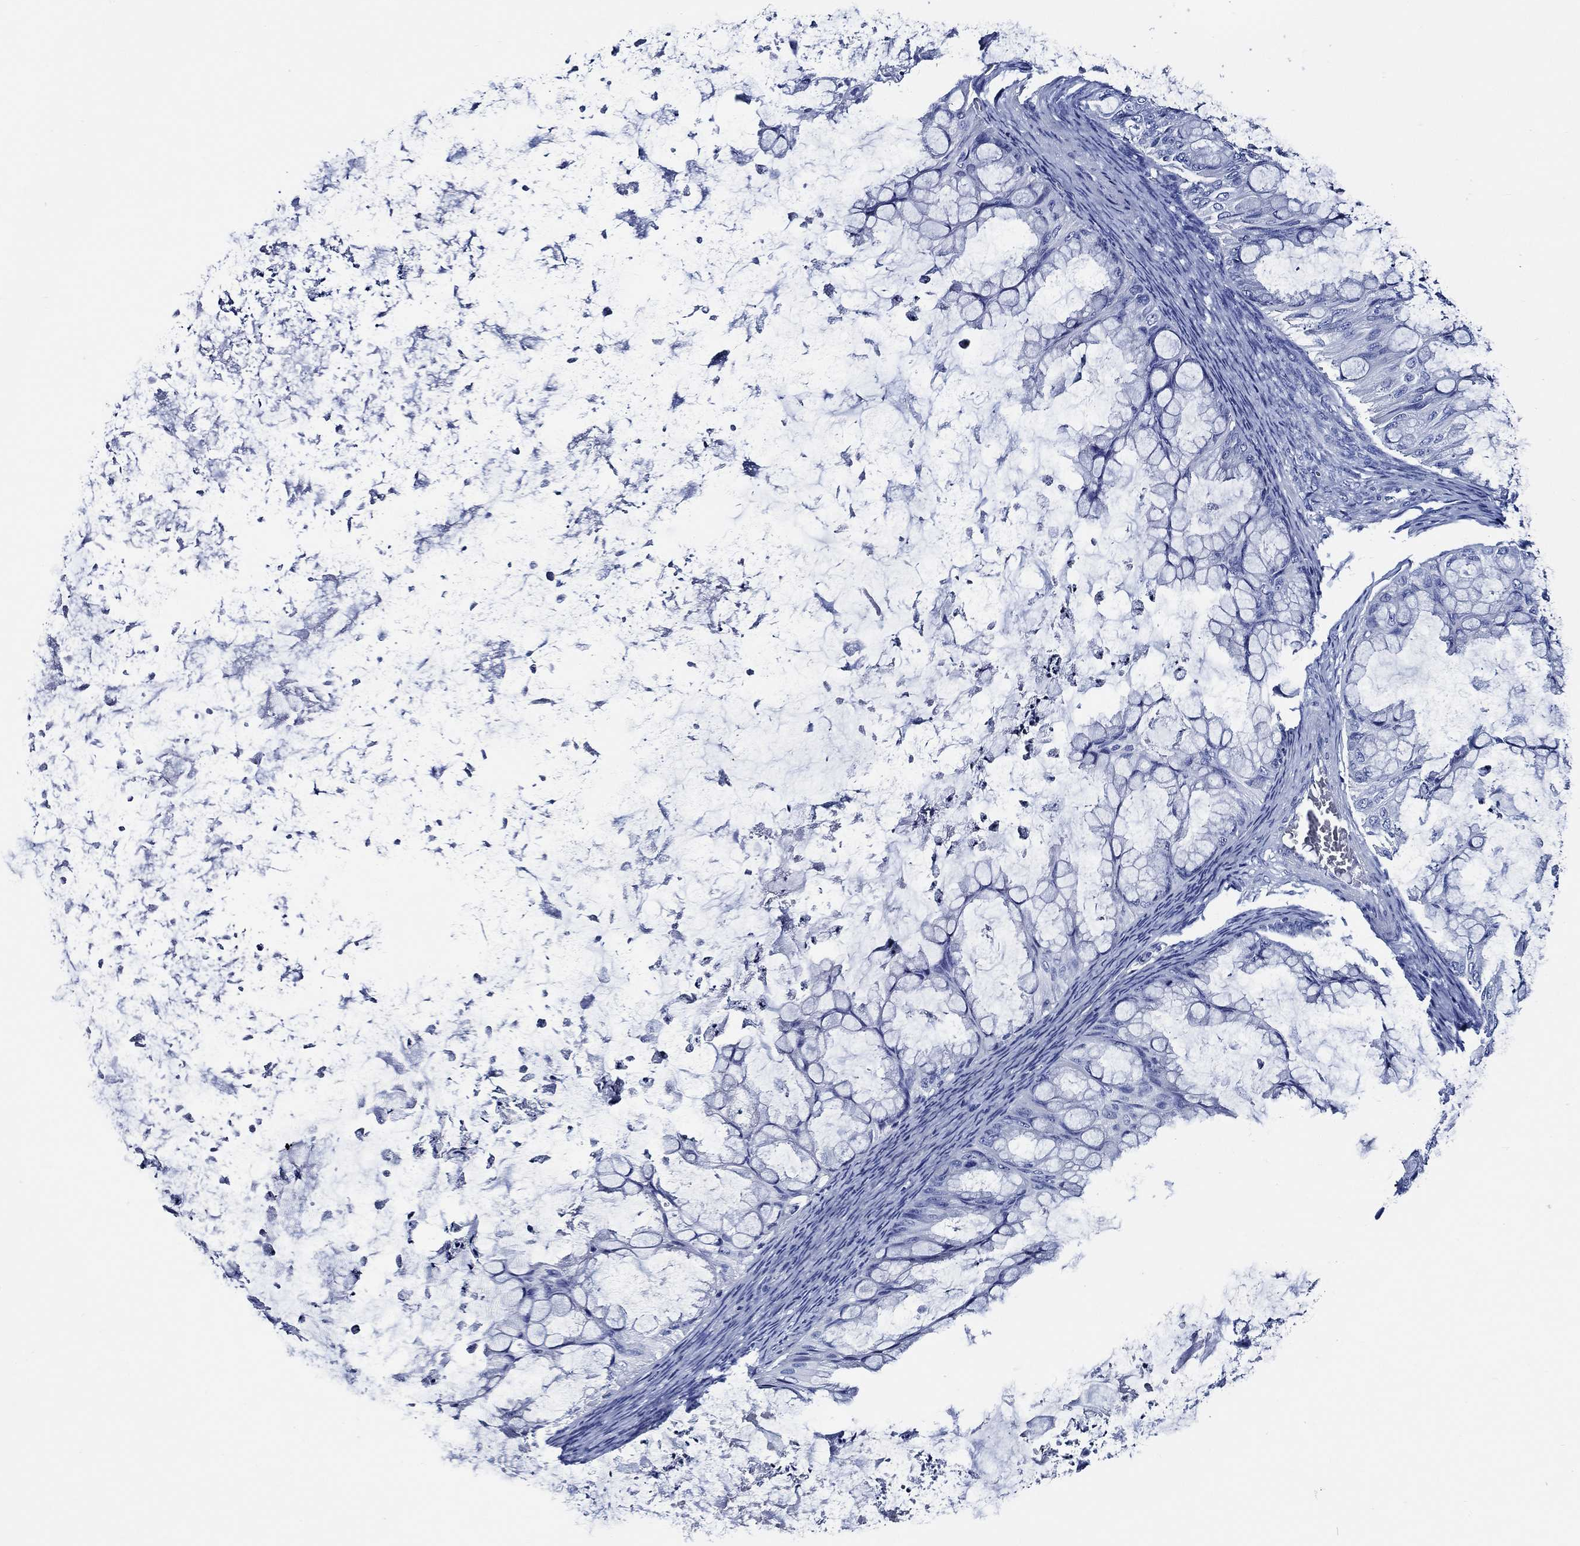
{"staining": {"intensity": "negative", "quantity": "none", "location": "none"}, "tissue": "ovarian cancer", "cell_type": "Tumor cells", "image_type": "cancer", "snomed": [{"axis": "morphology", "description": "Cystadenocarcinoma, mucinous, NOS"}, {"axis": "topography", "description": "Ovary"}], "caption": "A high-resolution image shows immunohistochemistry staining of ovarian mucinous cystadenocarcinoma, which shows no significant expression in tumor cells.", "gene": "WDR62", "patient": {"sex": "female", "age": 35}}